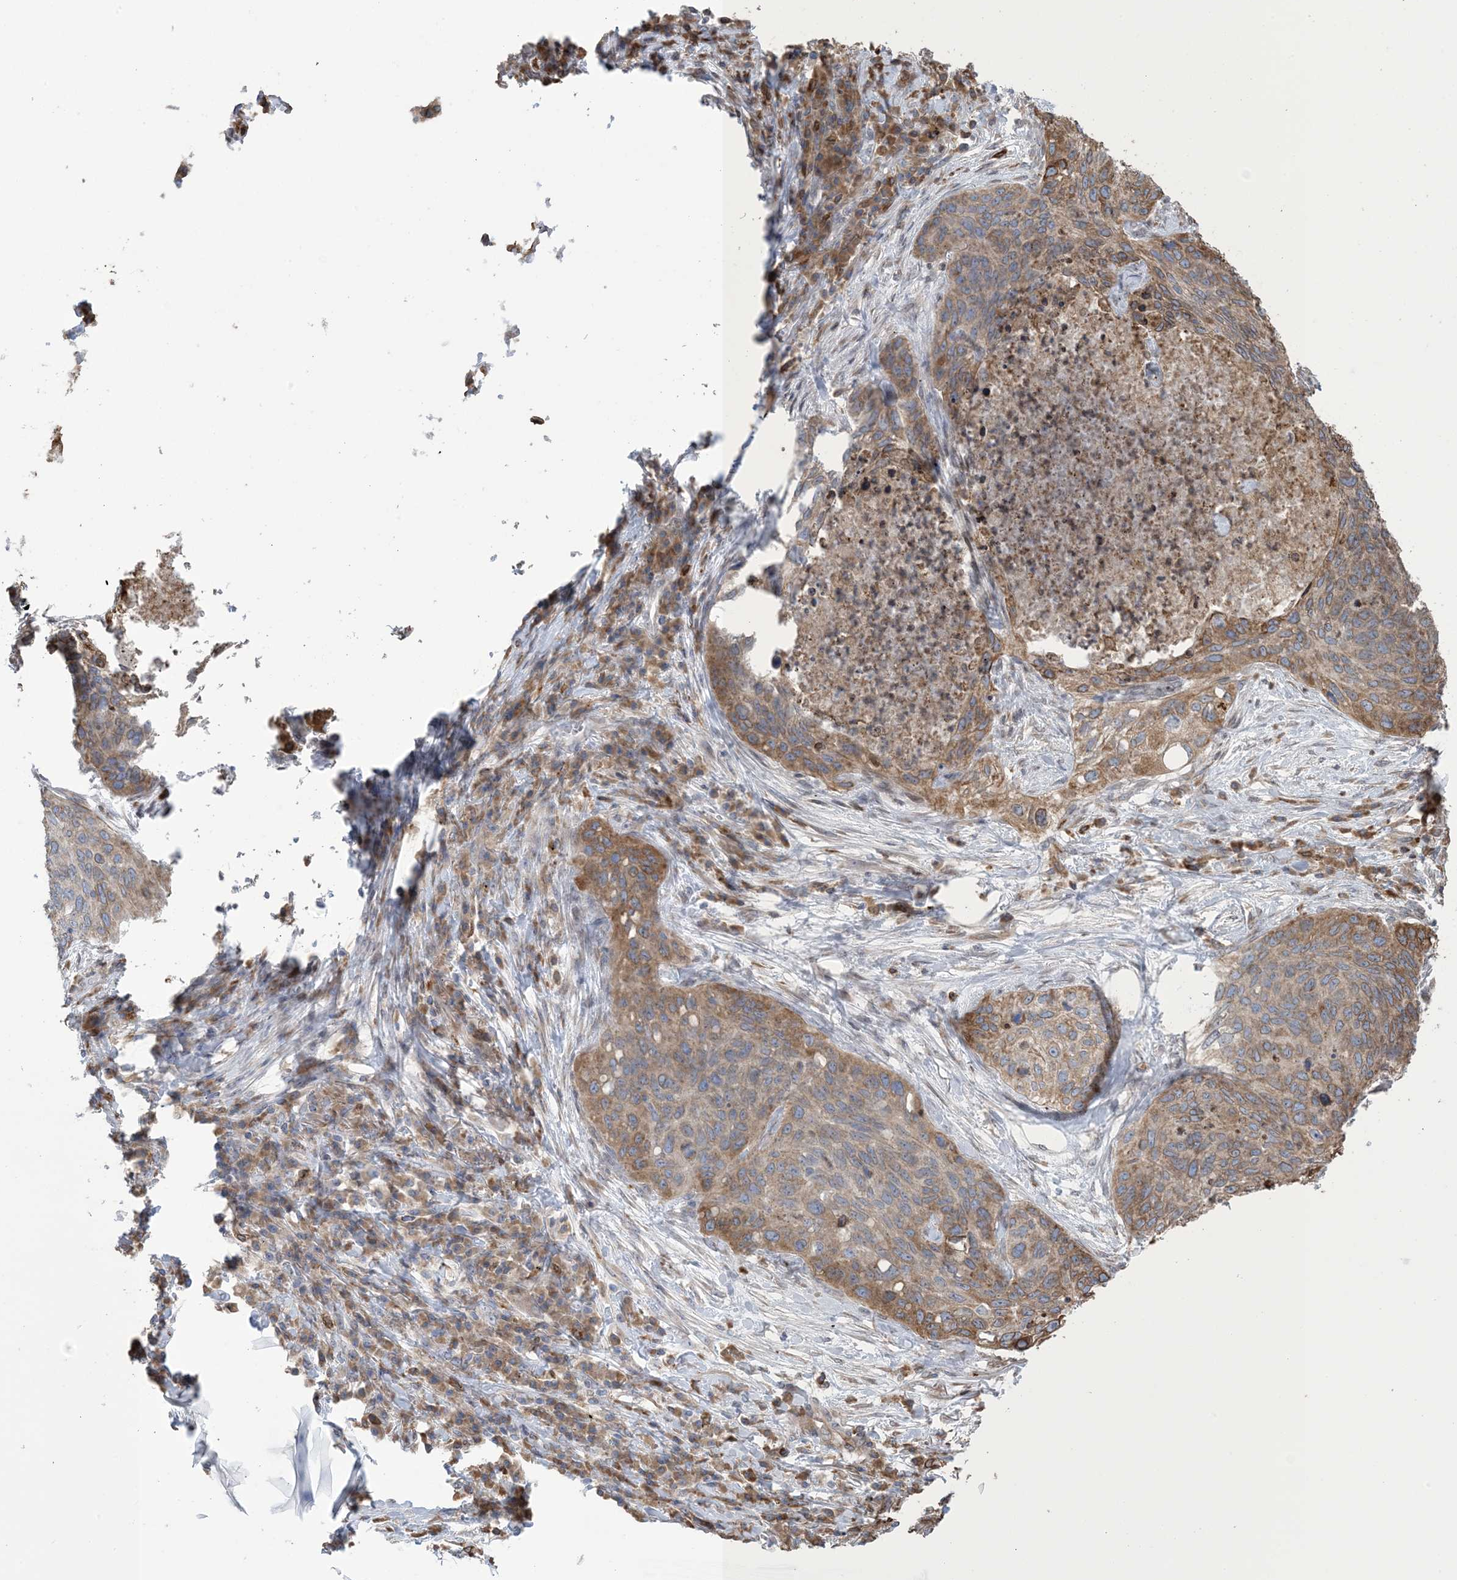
{"staining": {"intensity": "moderate", "quantity": ">75%", "location": "cytoplasmic/membranous"}, "tissue": "lung cancer", "cell_type": "Tumor cells", "image_type": "cancer", "snomed": [{"axis": "morphology", "description": "Squamous cell carcinoma, NOS"}, {"axis": "topography", "description": "Lung"}], "caption": "An image of lung squamous cell carcinoma stained for a protein shows moderate cytoplasmic/membranous brown staining in tumor cells.", "gene": "SHANK1", "patient": {"sex": "female", "age": 63}}